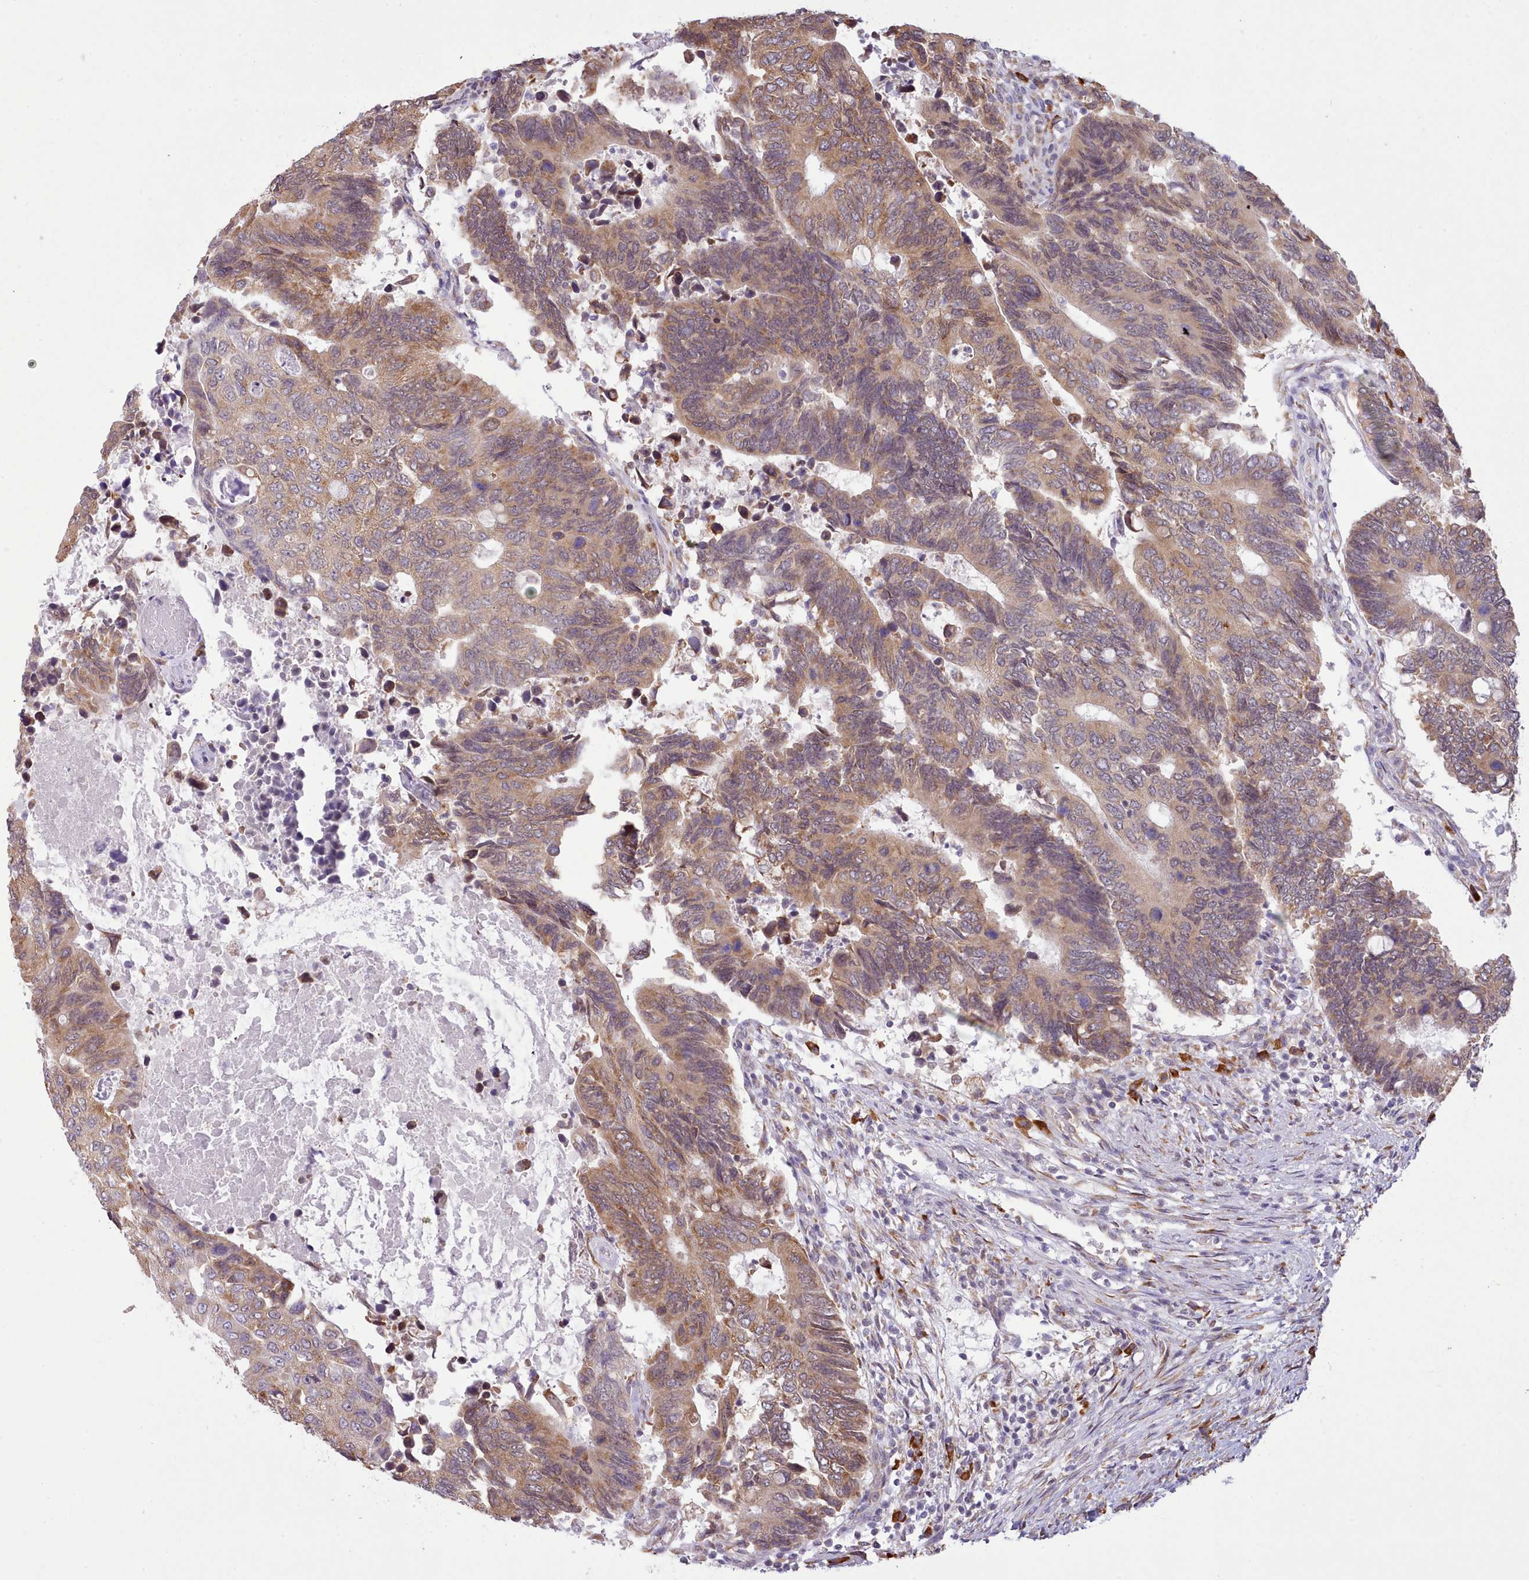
{"staining": {"intensity": "moderate", "quantity": ">75%", "location": "cytoplasmic/membranous"}, "tissue": "colorectal cancer", "cell_type": "Tumor cells", "image_type": "cancer", "snomed": [{"axis": "morphology", "description": "Adenocarcinoma, NOS"}, {"axis": "topography", "description": "Colon"}], "caption": "Colorectal cancer stained with a brown dye reveals moderate cytoplasmic/membranous positive staining in approximately >75% of tumor cells.", "gene": "SEC61B", "patient": {"sex": "male", "age": 87}}